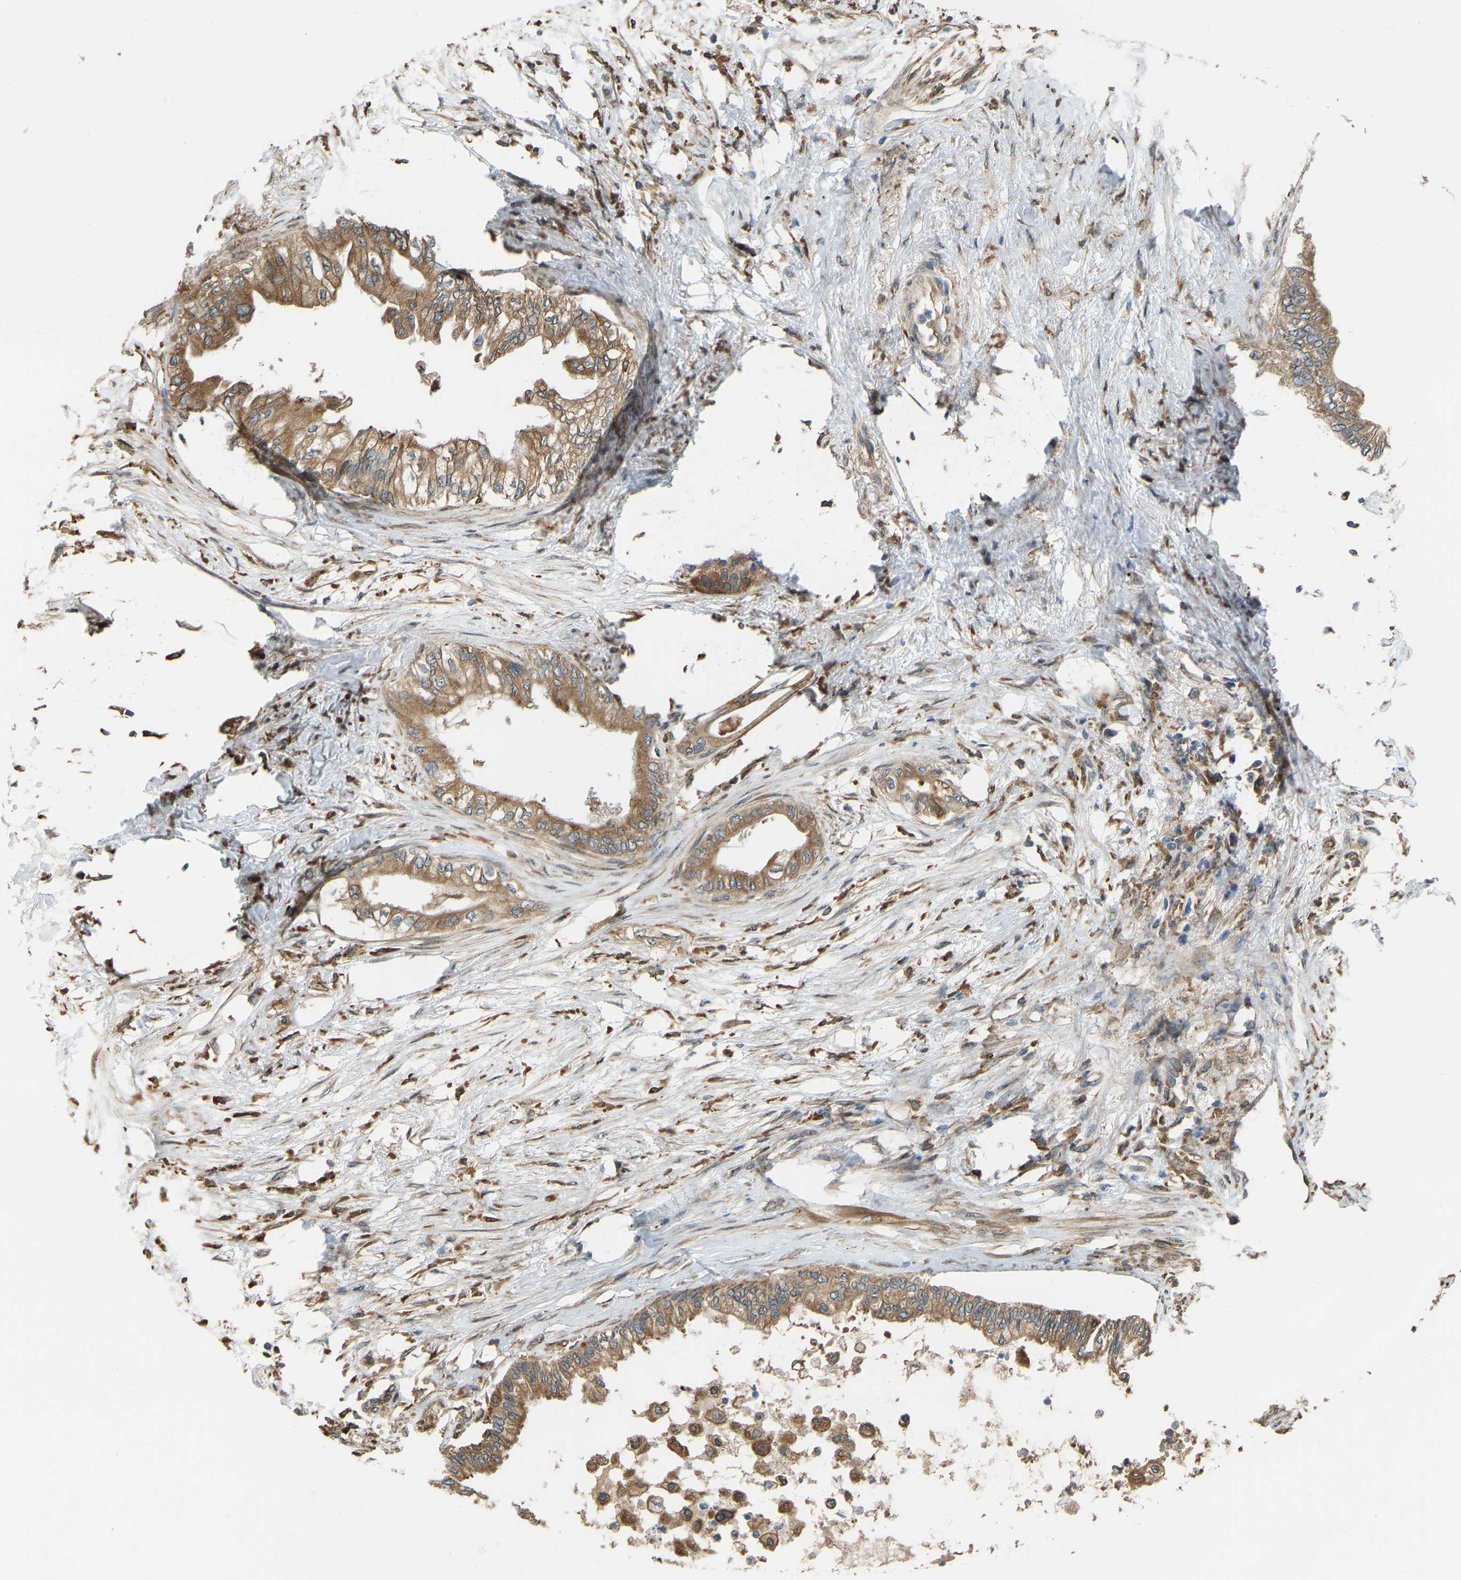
{"staining": {"intensity": "moderate", "quantity": ">75%", "location": "cytoplasmic/membranous"}, "tissue": "pancreatic cancer", "cell_type": "Tumor cells", "image_type": "cancer", "snomed": [{"axis": "morphology", "description": "Normal tissue, NOS"}, {"axis": "morphology", "description": "Adenocarcinoma, NOS"}, {"axis": "topography", "description": "Pancreas"}, {"axis": "topography", "description": "Duodenum"}], "caption": "The photomicrograph exhibits immunohistochemical staining of pancreatic cancer (adenocarcinoma). There is moderate cytoplasmic/membranous expression is seen in approximately >75% of tumor cells.", "gene": "OS9", "patient": {"sex": "female", "age": 60}}